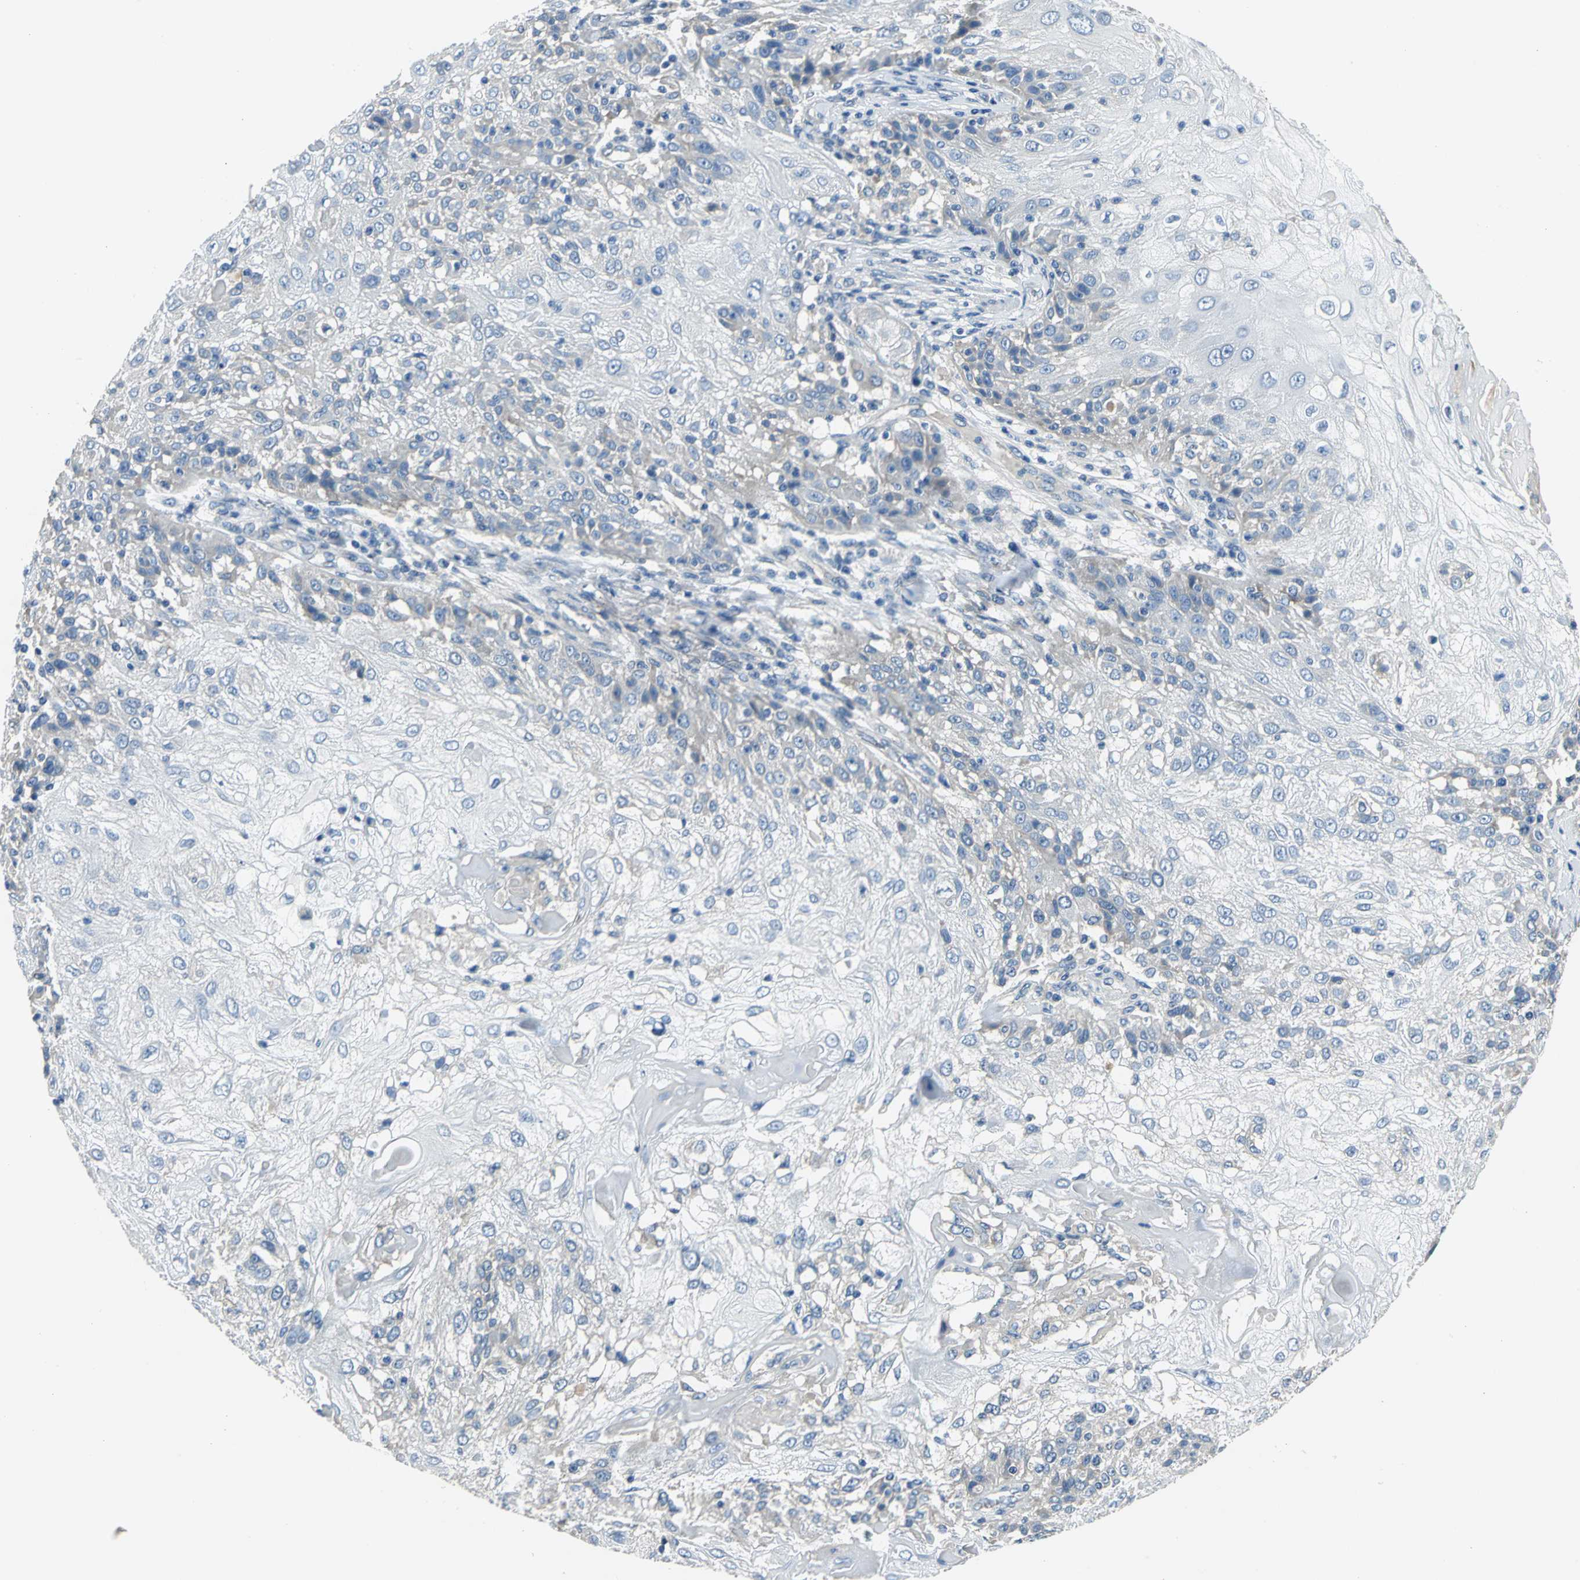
{"staining": {"intensity": "negative", "quantity": "none", "location": "none"}, "tissue": "skin cancer", "cell_type": "Tumor cells", "image_type": "cancer", "snomed": [{"axis": "morphology", "description": "Normal tissue, NOS"}, {"axis": "morphology", "description": "Squamous cell carcinoma, NOS"}, {"axis": "topography", "description": "Skin"}], "caption": "The photomicrograph displays no significant expression in tumor cells of skin squamous cell carcinoma. The staining is performed using DAB brown chromogen with nuclei counter-stained in using hematoxylin.", "gene": "SLC16A7", "patient": {"sex": "female", "age": 83}}